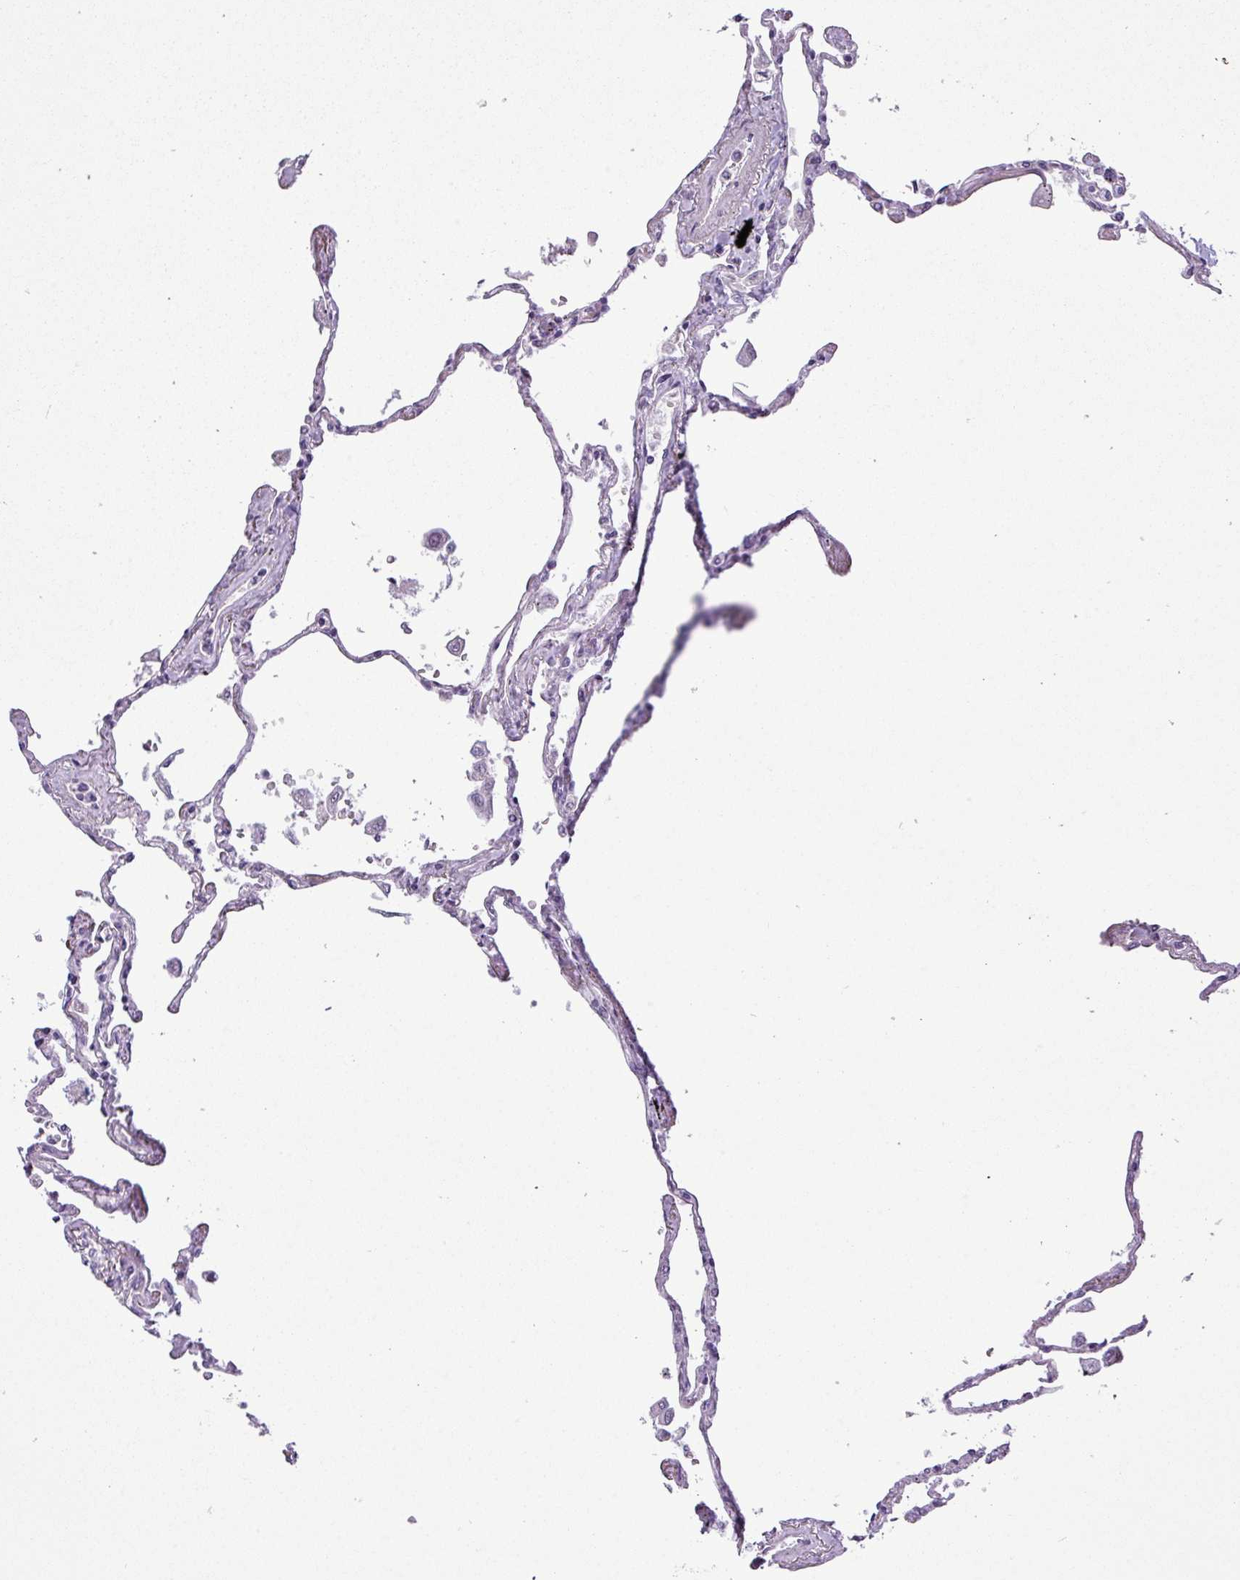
{"staining": {"intensity": "weak", "quantity": "<25%", "location": "nuclear"}, "tissue": "lung", "cell_type": "Alveolar cells", "image_type": "normal", "snomed": [{"axis": "morphology", "description": "Normal tissue, NOS"}, {"axis": "topography", "description": "Lung"}], "caption": "Immunohistochemistry of normal human lung exhibits no expression in alveolar cells. The staining is performed using DAB (3,3'-diaminobenzidine) brown chromogen with nuclei counter-stained in using hematoxylin.", "gene": "MAK16", "patient": {"sex": "female", "age": 67}}